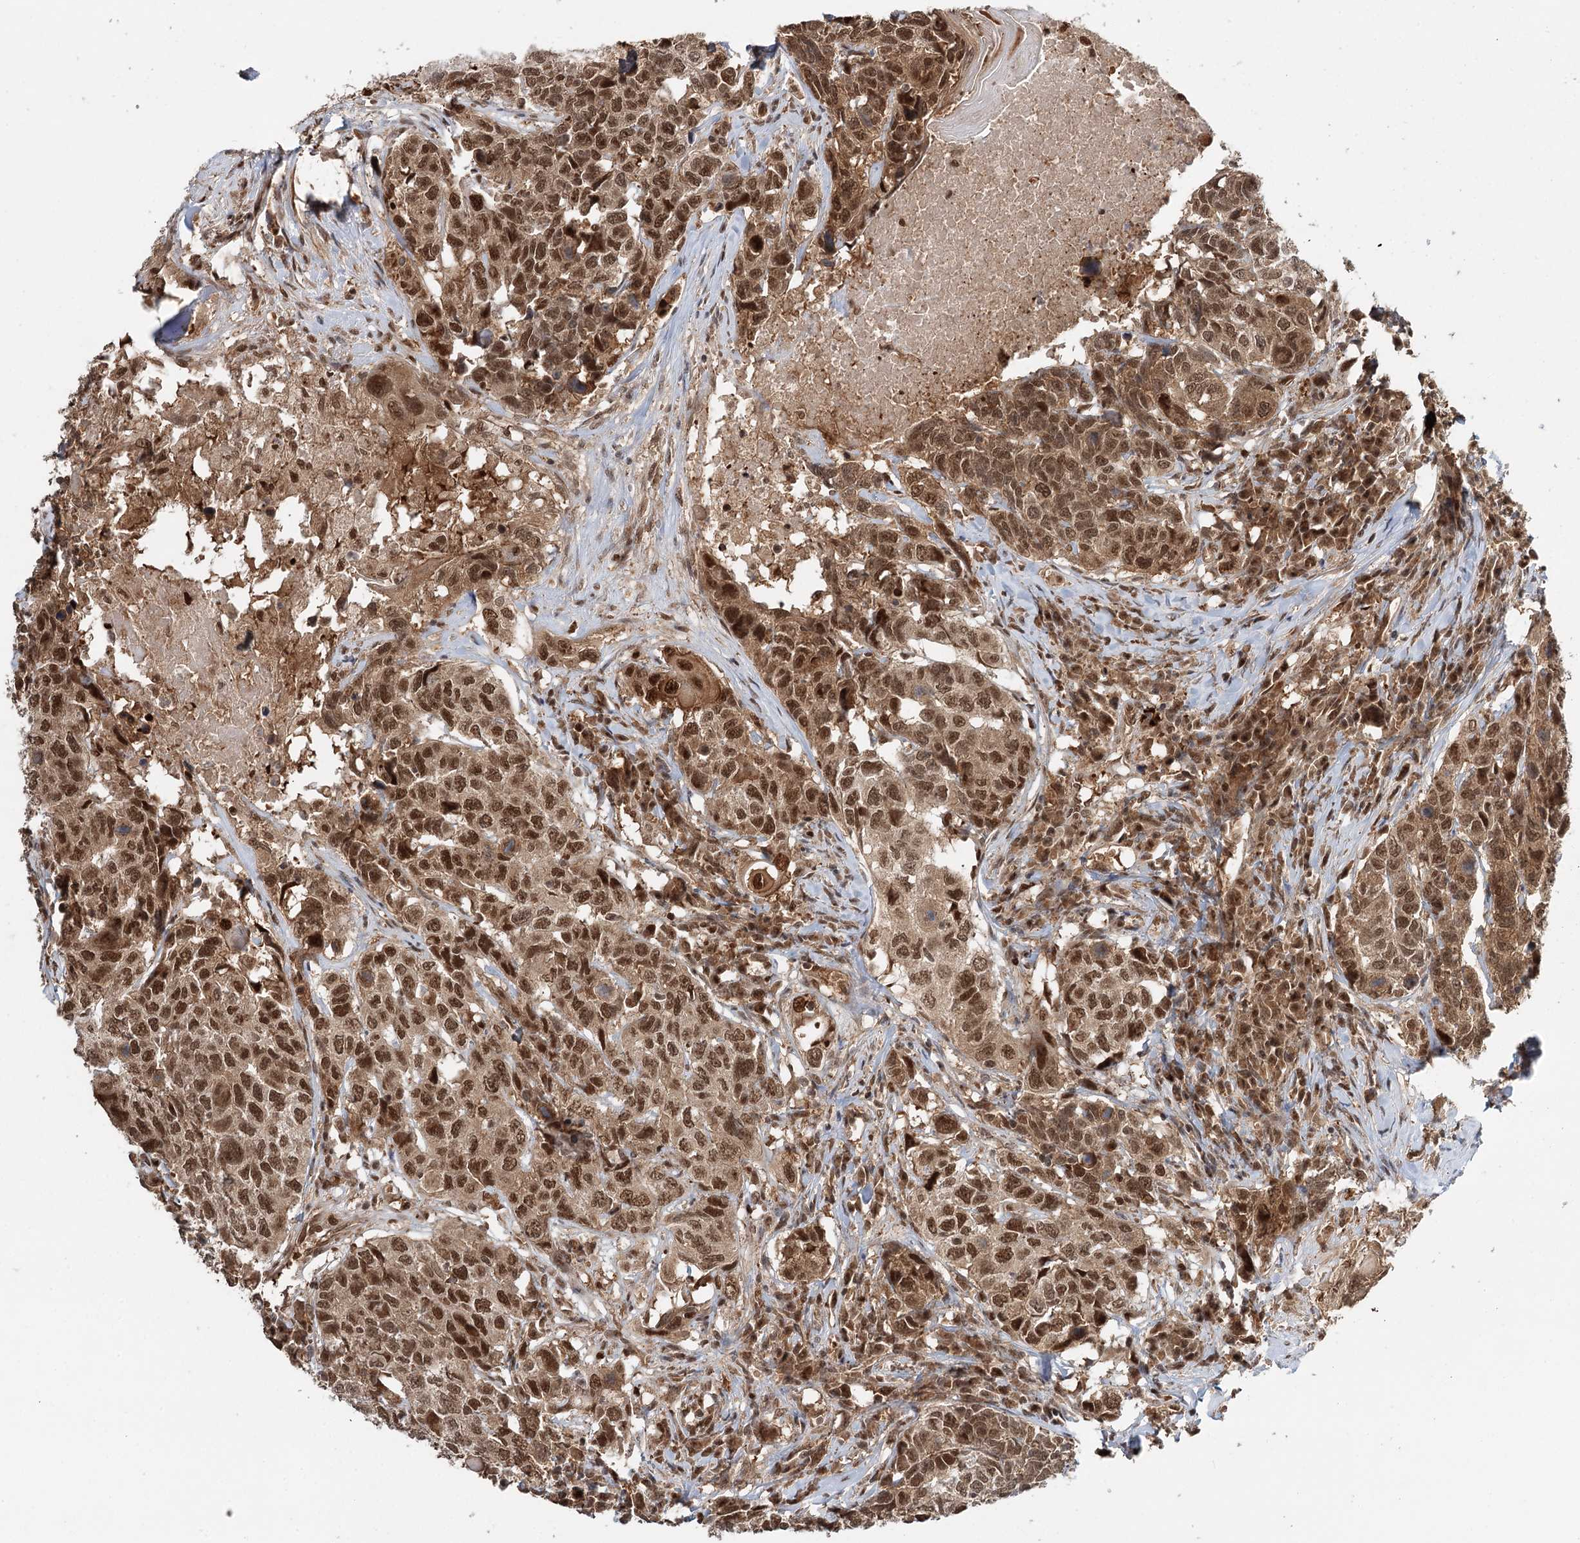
{"staining": {"intensity": "moderate", "quantity": ">75%", "location": "cytoplasmic/membranous,nuclear"}, "tissue": "head and neck cancer", "cell_type": "Tumor cells", "image_type": "cancer", "snomed": [{"axis": "morphology", "description": "Squamous cell carcinoma, NOS"}, {"axis": "topography", "description": "Head-Neck"}], "caption": "Immunohistochemical staining of human squamous cell carcinoma (head and neck) displays moderate cytoplasmic/membranous and nuclear protein expression in about >75% of tumor cells.", "gene": "N6AMT1", "patient": {"sex": "male", "age": 66}}